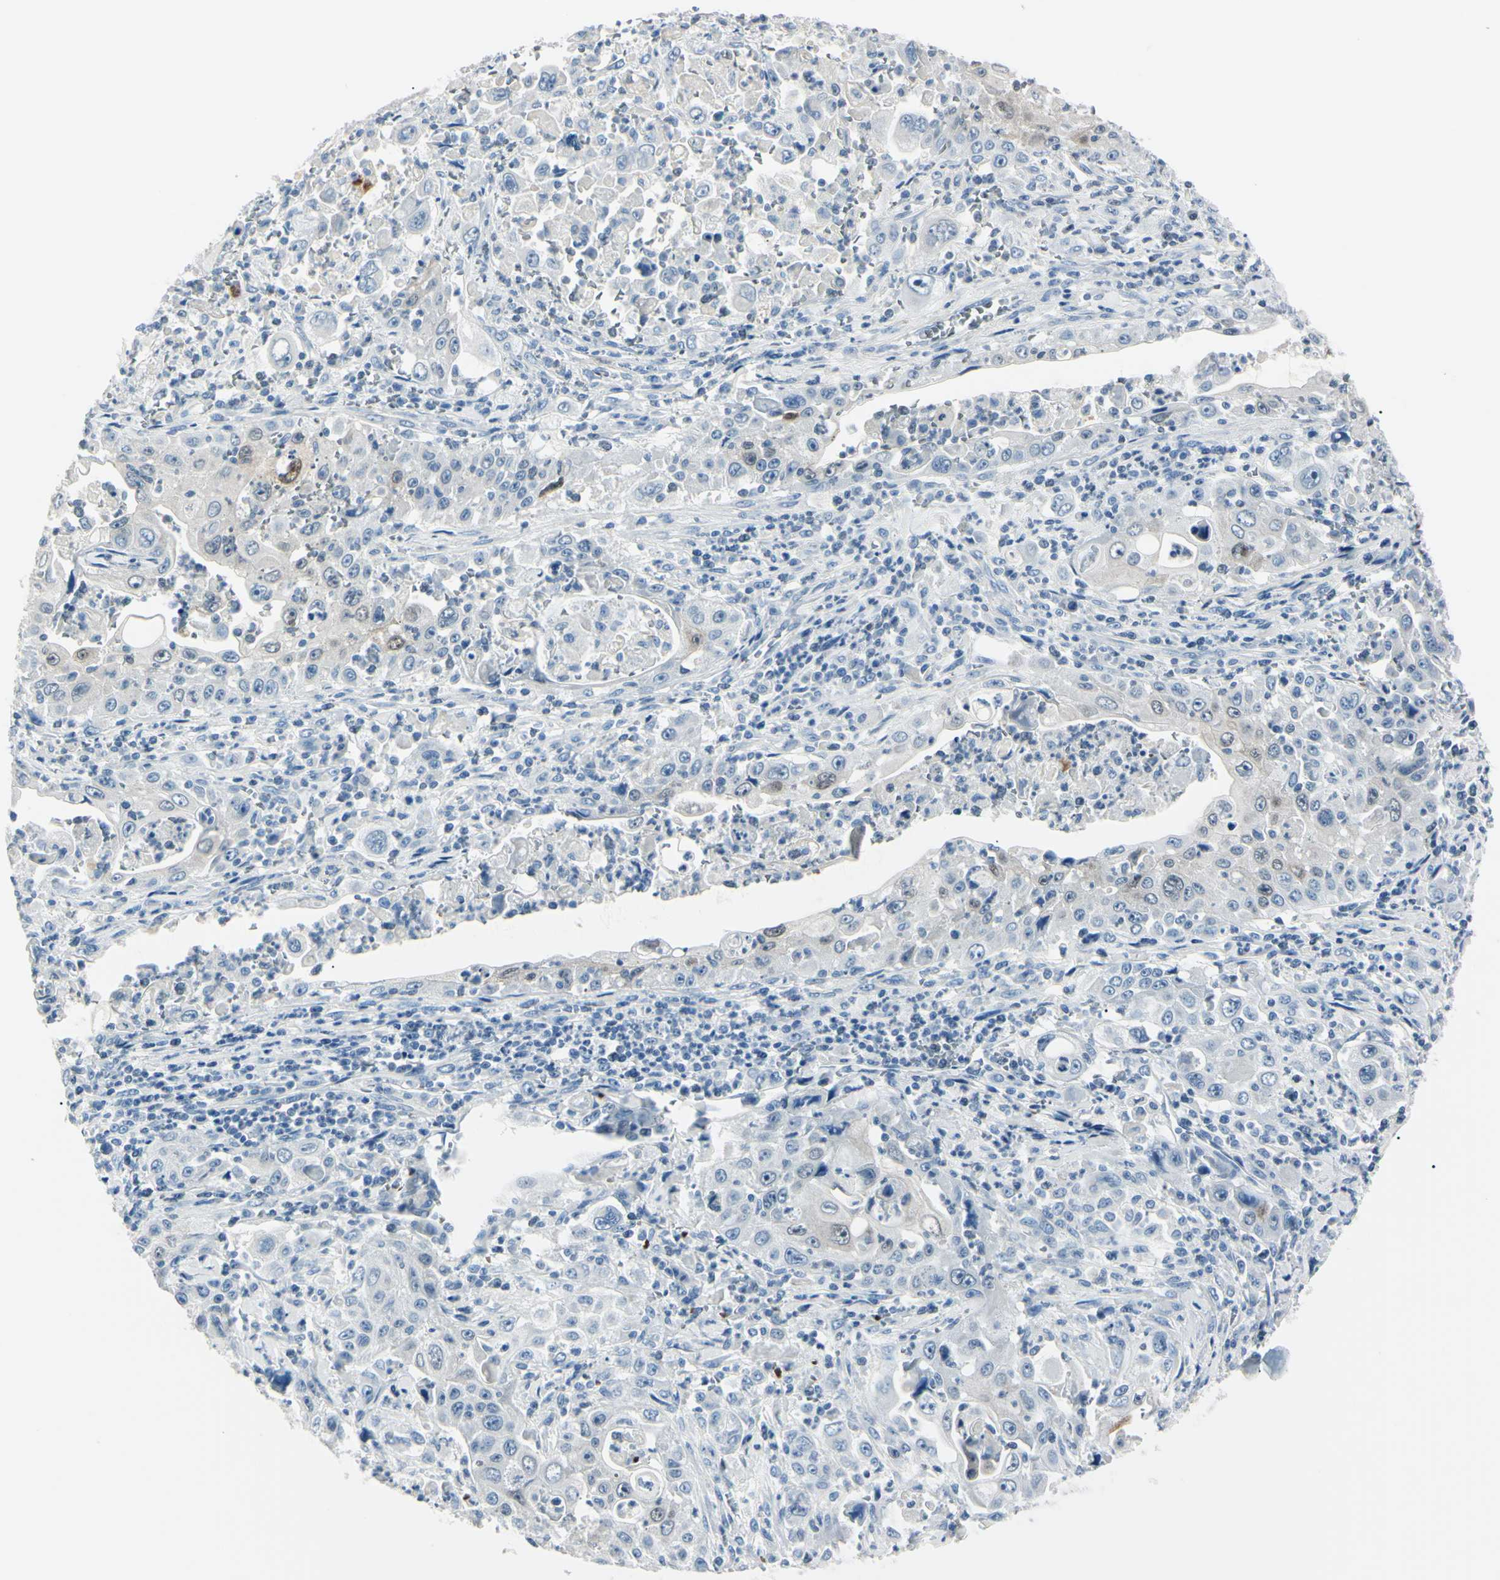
{"staining": {"intensity": "weak", "quantity": "<25%", "location": "nuclear"}, "tissue": "pancreatic cancer", "cell_type": "Tumor cells", "image_type": "cancer", "snomed": [{"axis": "morphology", "description": "Adenocarcinoma, NOS"}, {"axis": "topography", "description": "Pancreas"}], "caption": "This is an immunohistochemistry (IHC) image of human pancreatic cancer (adenocarcinoma). There is no expression in tumor cells.", "gene": "CA2", "patient": {"sex": "male", "age": 70}}